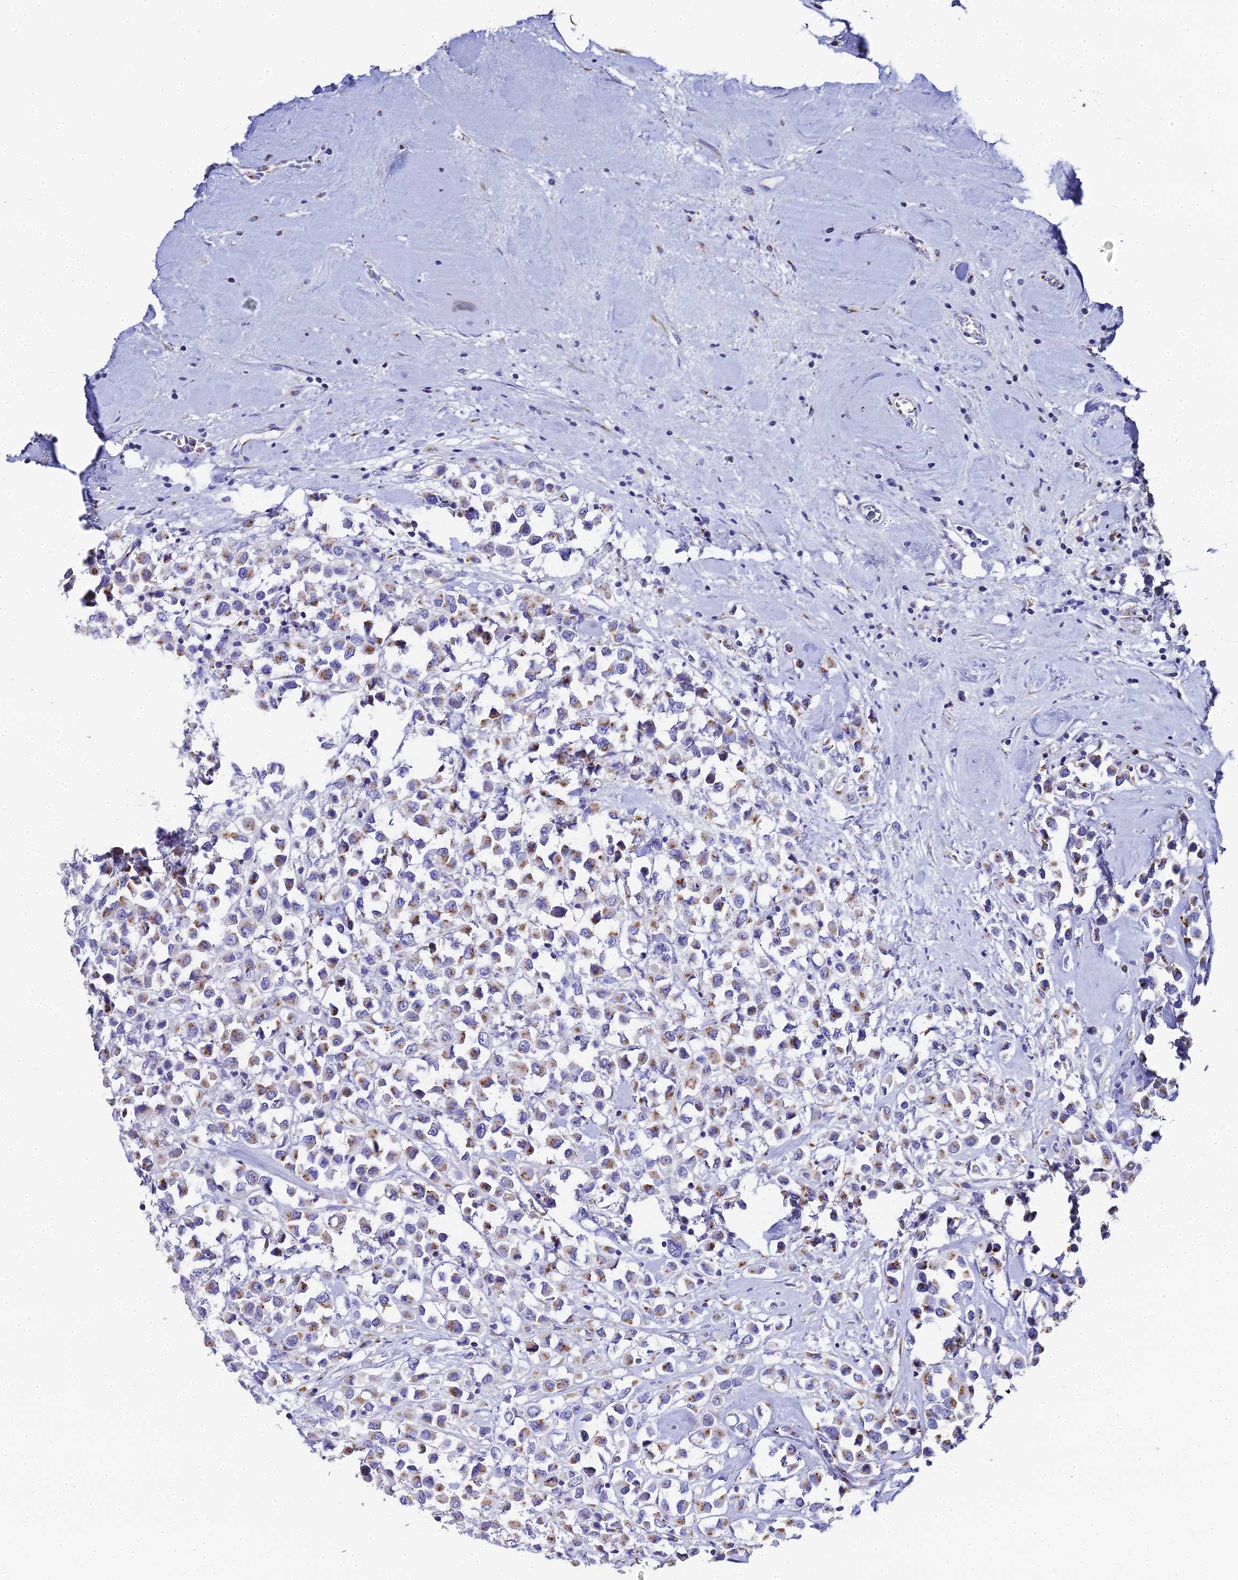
{"staining": {"intensity": "moderate", "quantity": "25%-75%", "location": "cytoplasmic/membranous"}, "tissue": "breast cancer", "cell_type": "Tumor cells", "image_type": "cancer", "snomed": [{"axis": "morphology", "description": "Duct carcinoma"}, {"axis": "topography", "description": "Breast"}], "caption": "This is an image of IHC staining of breast cancer, which shows moderate staining in the cytoplasmic/membranous of tumor cells.", "gene": "ENSG00000268674", "patient": {"sex": "female", "age": 61}}